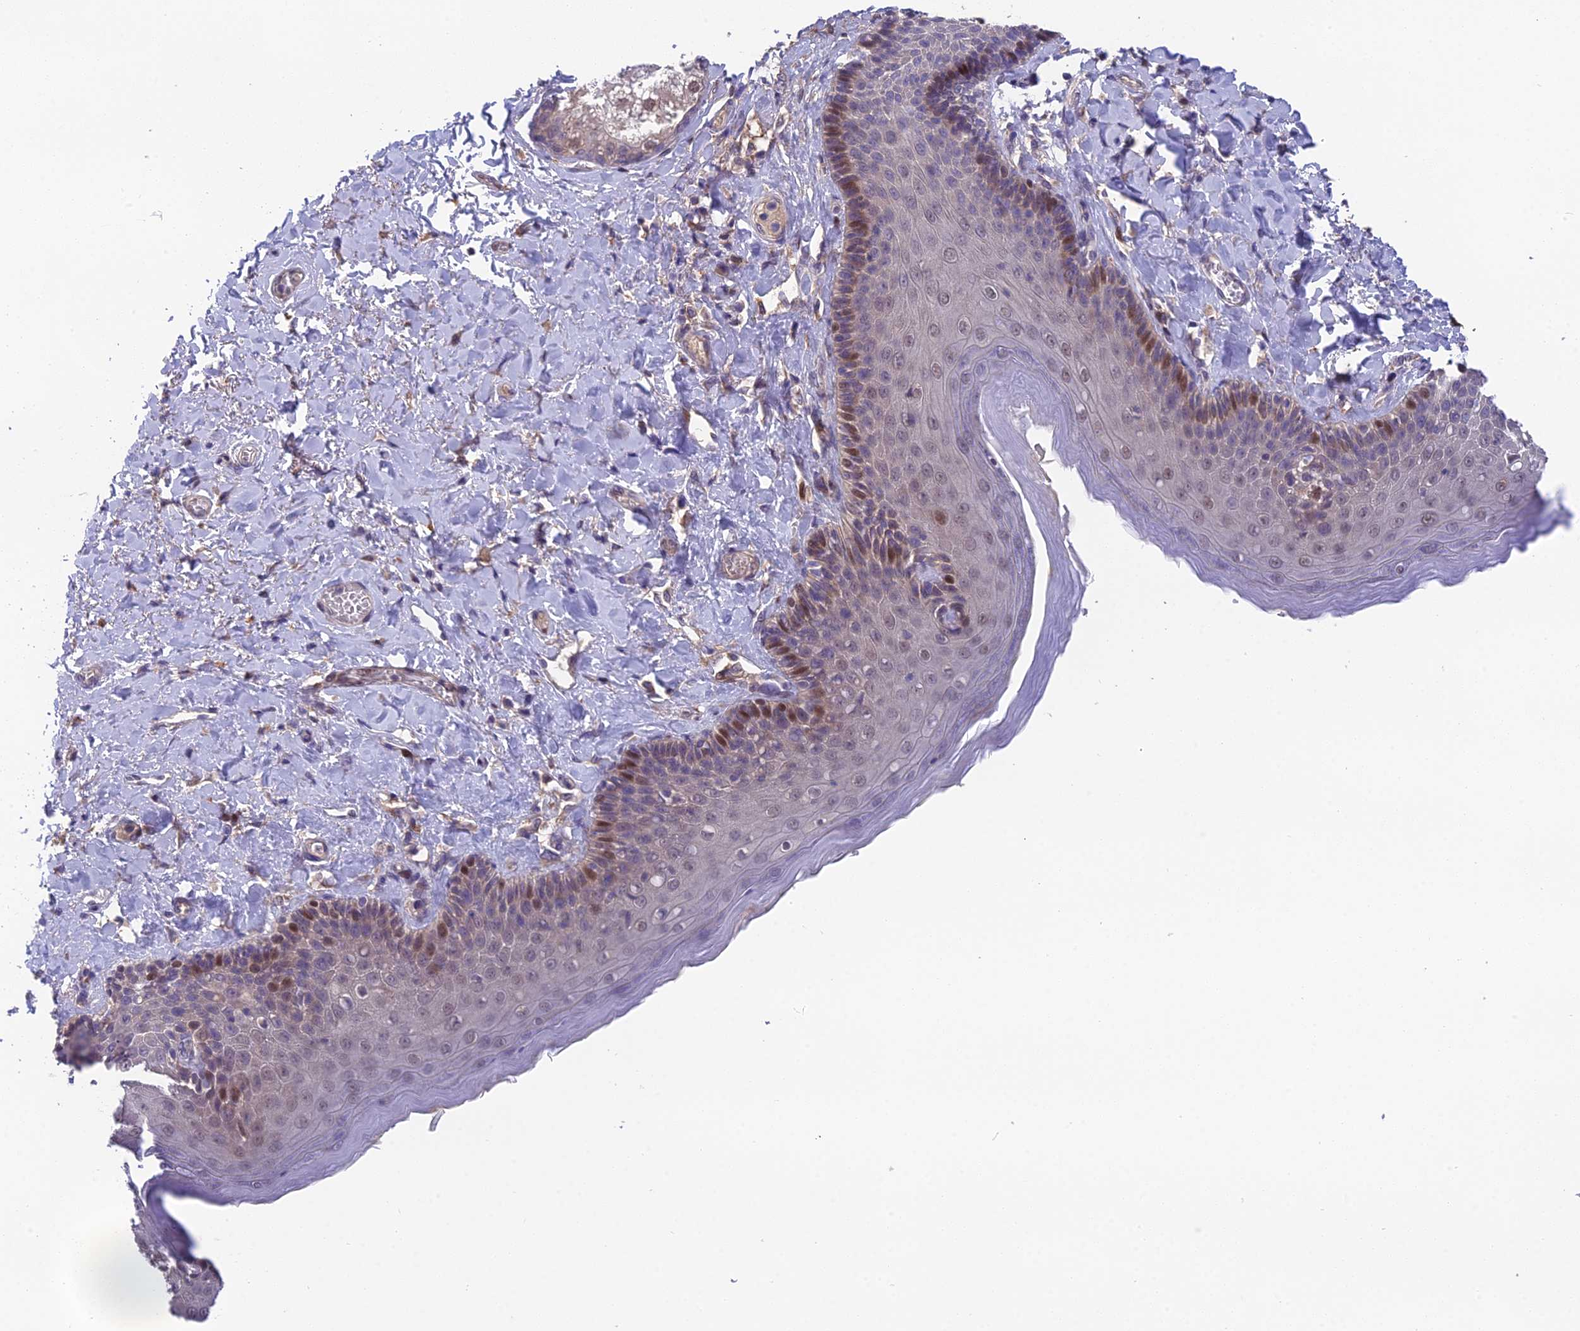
{"staining": {"intensity": "moderate", "quantity": "<25%", "location": "nuclear"}, "tissue": "skin", "cell_type": "Epidermal cells", "image_type": "normal", "snomed": [{"axis": "morphology", "description": "Normal tissue, NOS"}, {"axis": "topography", "description": "Anal"}], "caption": "Immunohistochemical staining of normal skin displays moderate nuclear protein expression in approximately <25% of epidermal cells.", "gene": "PUS10", "patient": {"sex": "male", "age": 69}}